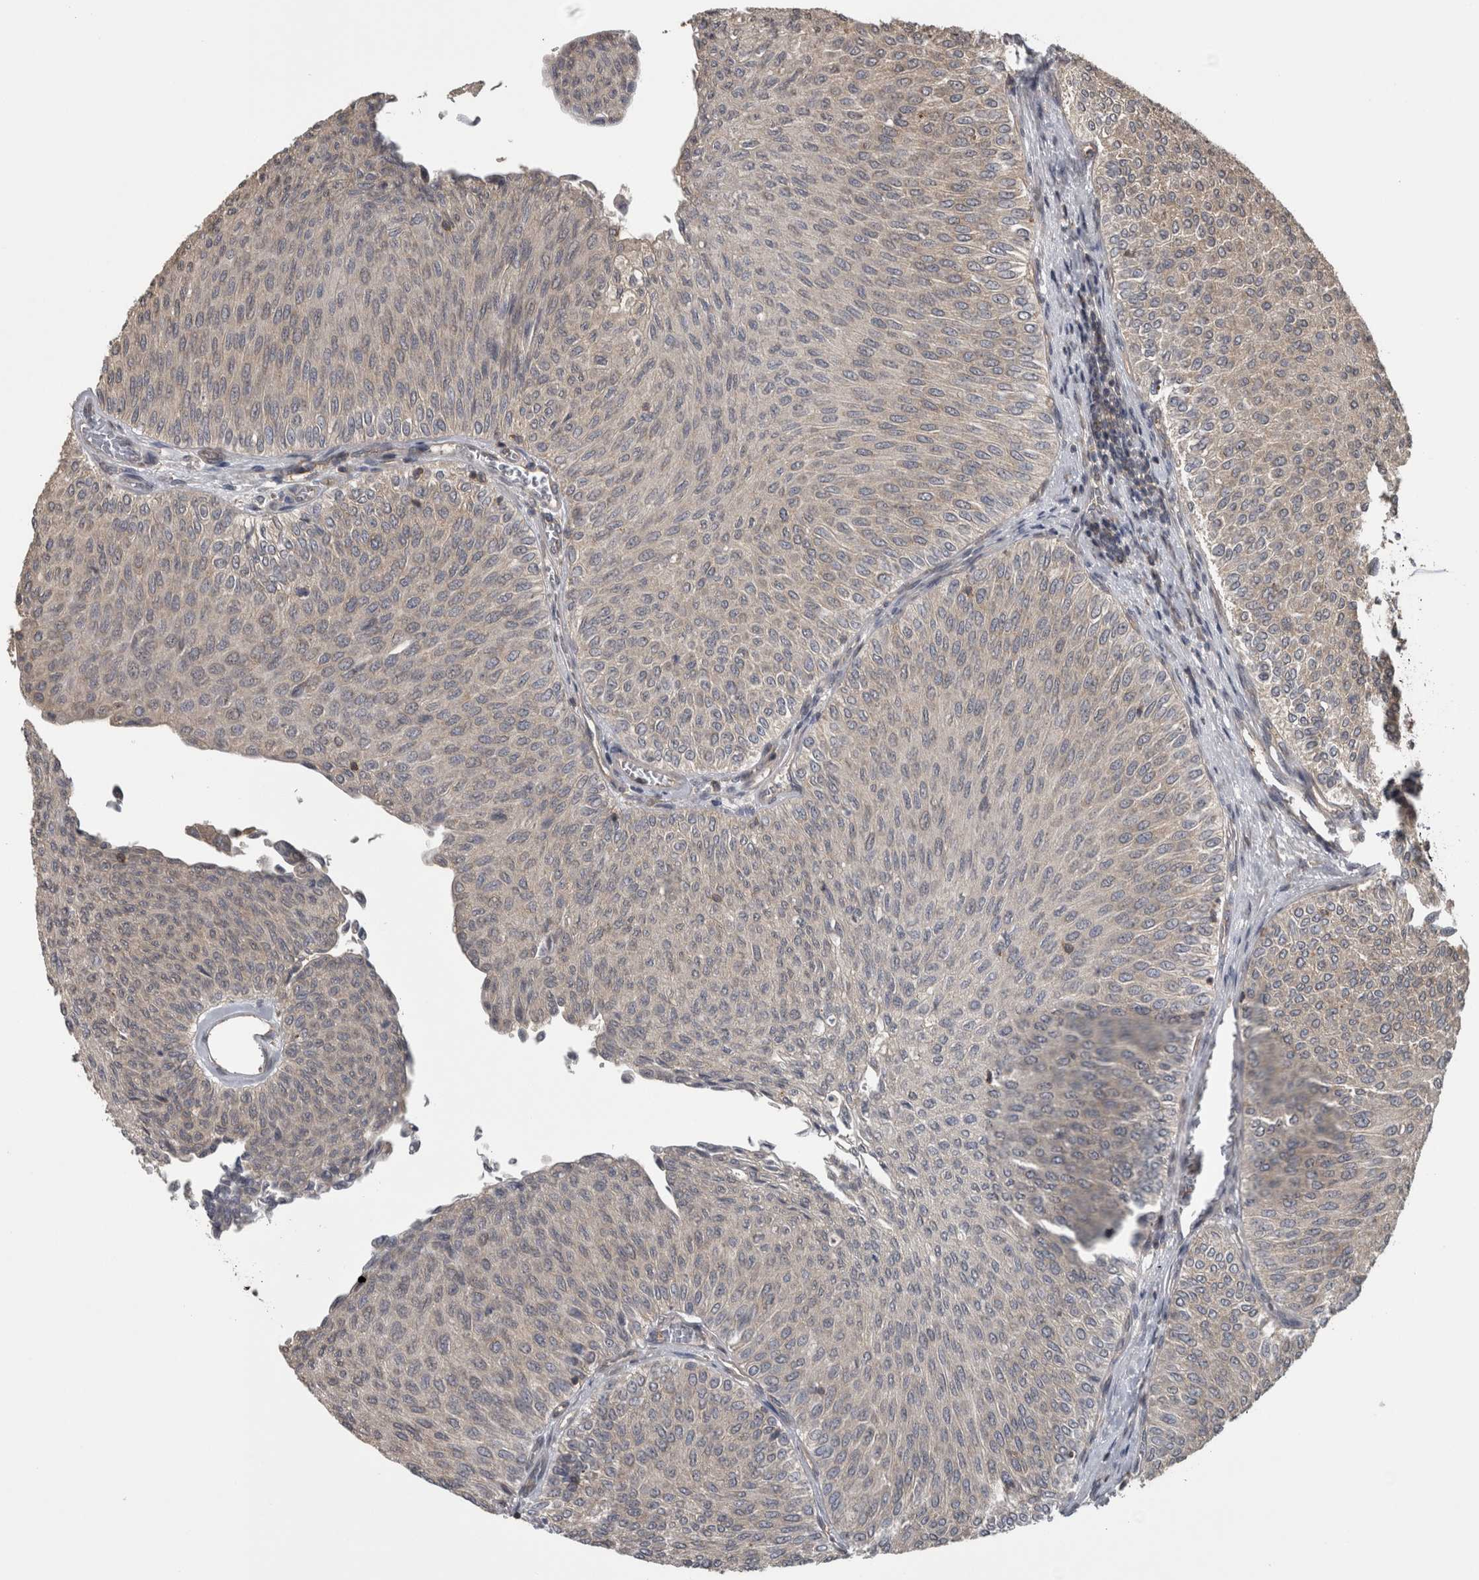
{"staining": {"intensity": "negative", "quantity": "none", "location": "none"}, "tissue": "urothelial cancer", "cell_type": "Tumor cells", "image_type": "cancer", "snomed": [{"axis": "morphology", "description": "Urothelial carcinoma, Low grade"}, {"axis": "topography", "description": "Urinary bladder"}], "caption": "A photomicrograph of human urothelial cancer is negative for staining in tumor cells.", "gene": "ATXN2", "patient": {"sex": "male", "age": 78}}